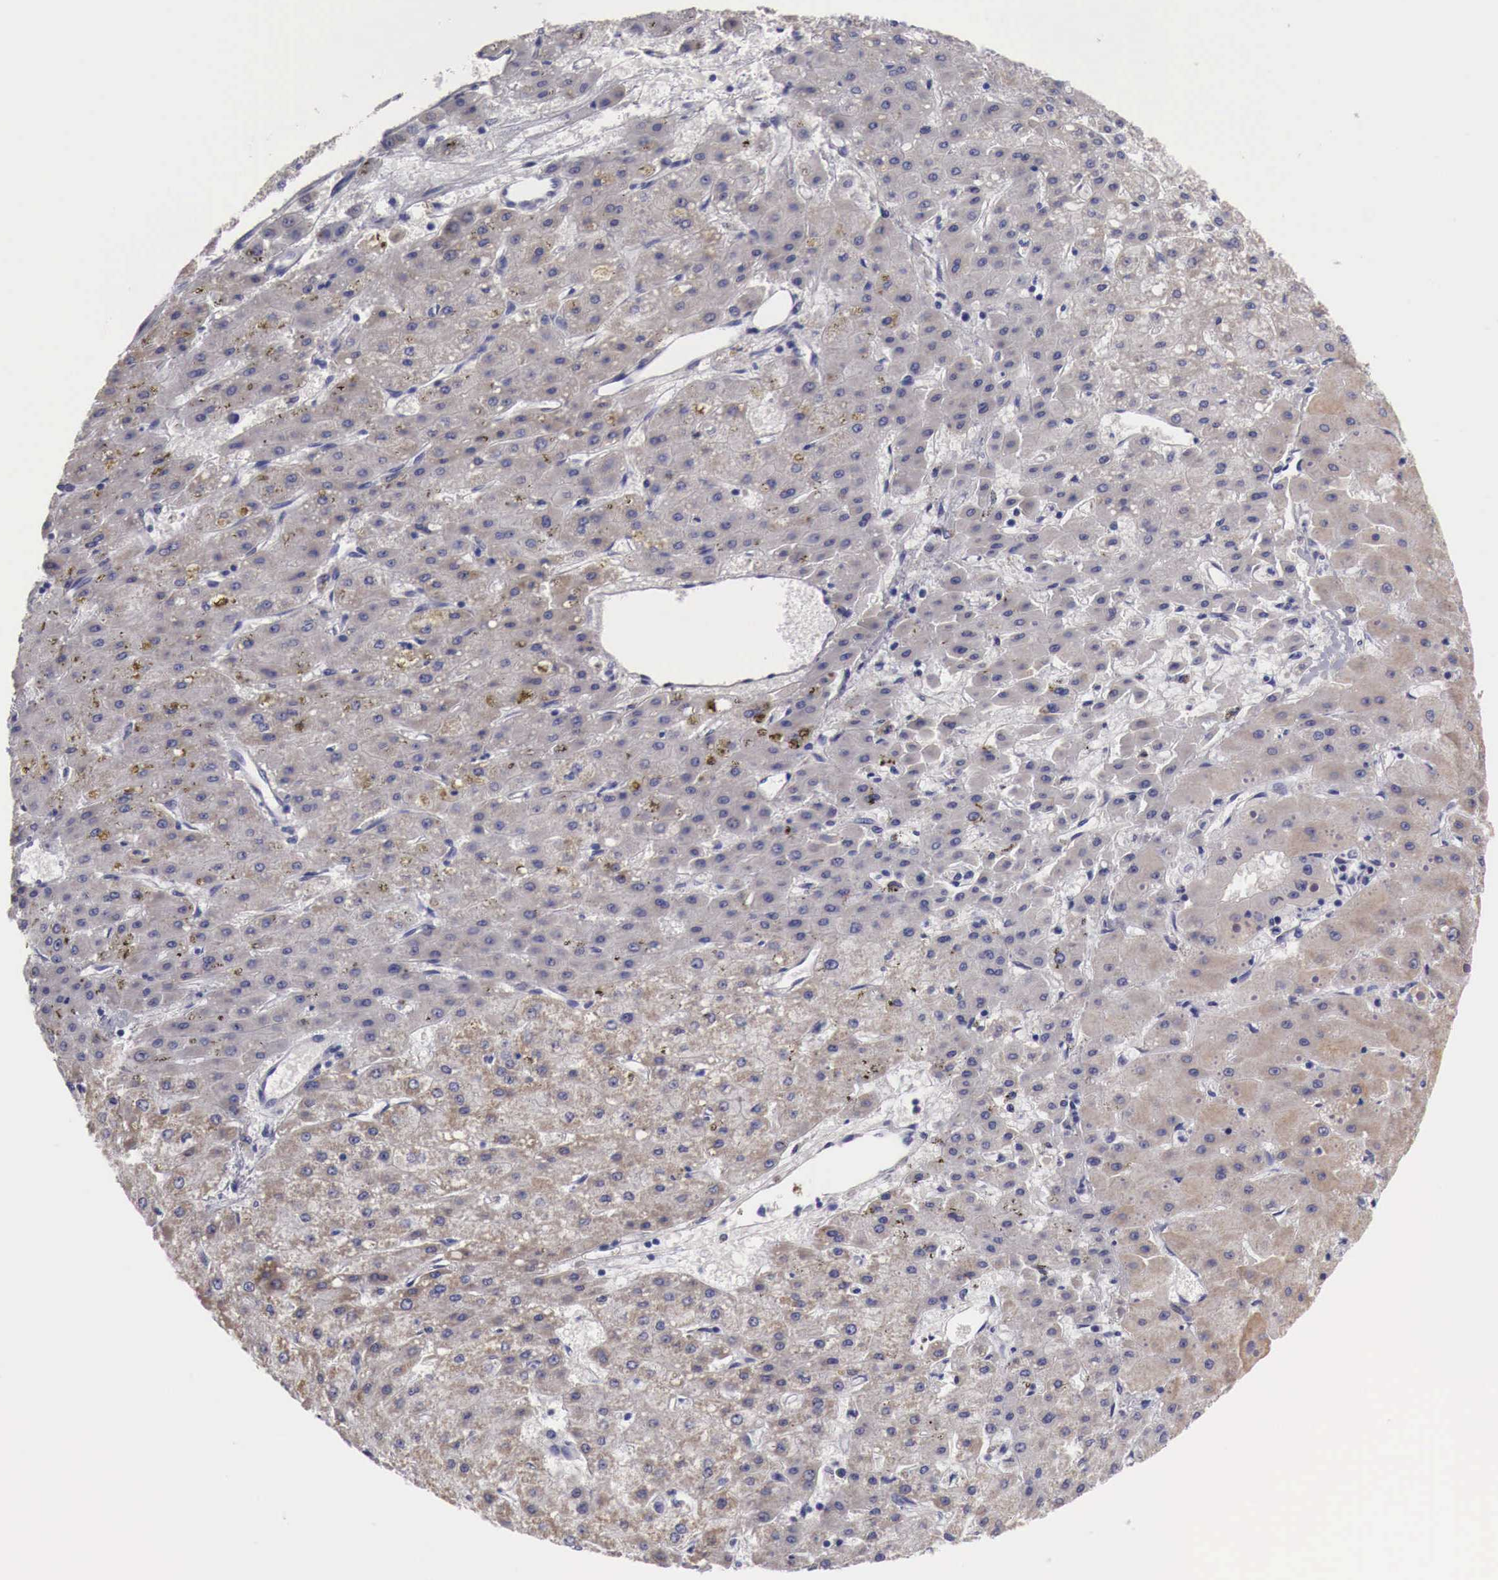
{"staining": {"intensity": "weak", "quantity": ">75%", "location": "cytoplasmic/membranous"}, "tissue": "liver cancer", "cell_type": "Tumor cells", "image_type": "cancer", "snomed": [{"axis": "morphology", "description": "Carcinoma, Hepatocellular, NOS"}, {"axis": "topography", "description": "Liver"}], "caption": "Immunohistochemistry (IHC) photomicrograph of human liver hepatocellular carcinoma stained for a protein (brown), which shows low levels of weak cytoplasmic/membranous expression in approximately >75% of tumor cells.", "gene": "NREP", "patient": {"sex": "female", "age": 52}}